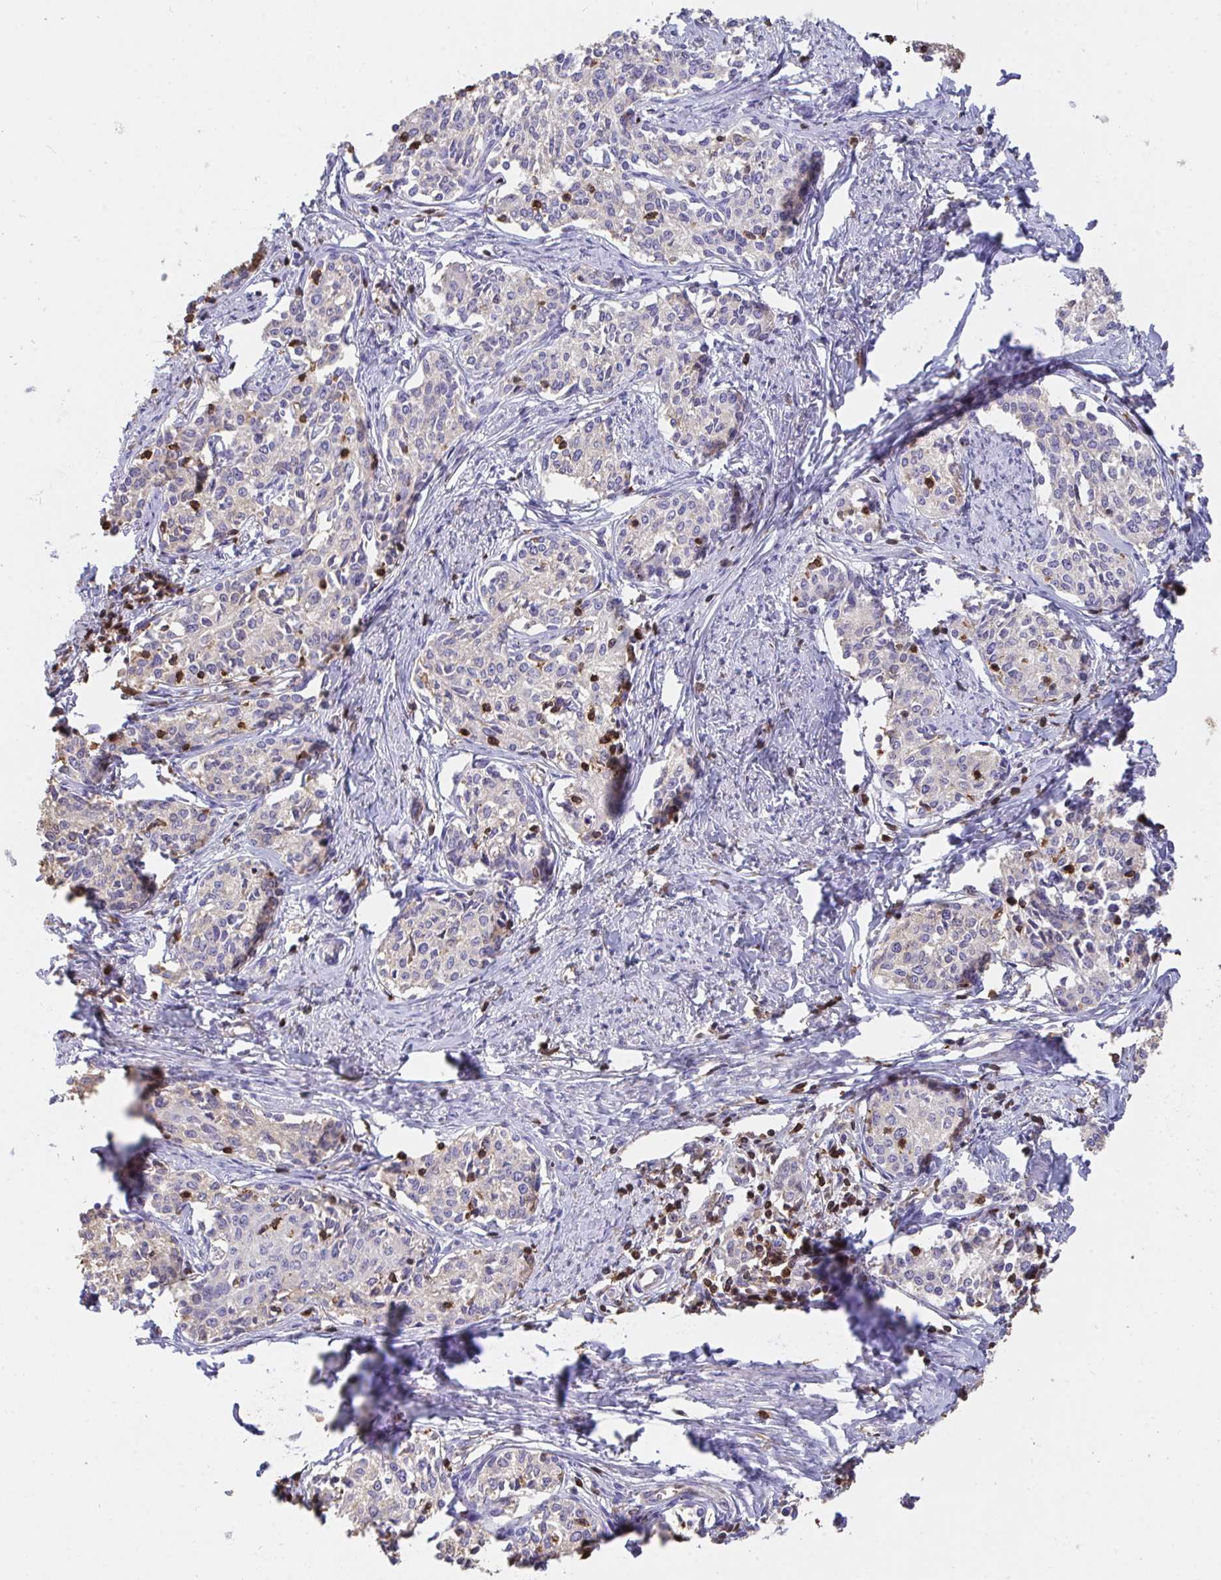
{"staining": {"intensity": "negative", "quantity": "none", "location": "none"}, "tissue": "cervical cancer", "cell_type": "Tumor cells", "image_type": "cancer", "snomed": [{"axis": "morphology", "description": "Squamous cell carcinoma, NOS"}, {"axis": "morphology", "description": "Adenocarcinoma, NOS"}, {"axis": "topography", "description": "Cervix"}], "caption": "Immunohistochemistry (IHC) of adenocarcinoma (cervical) reveals no positivity in tumor cells. (DAB (3,3'-diaminobenzidine) immunohistochemistry (IHC) with hematoxylin counter stain).", "gene": "CFL1", "patient": {"sex": "female", "age": 52}}